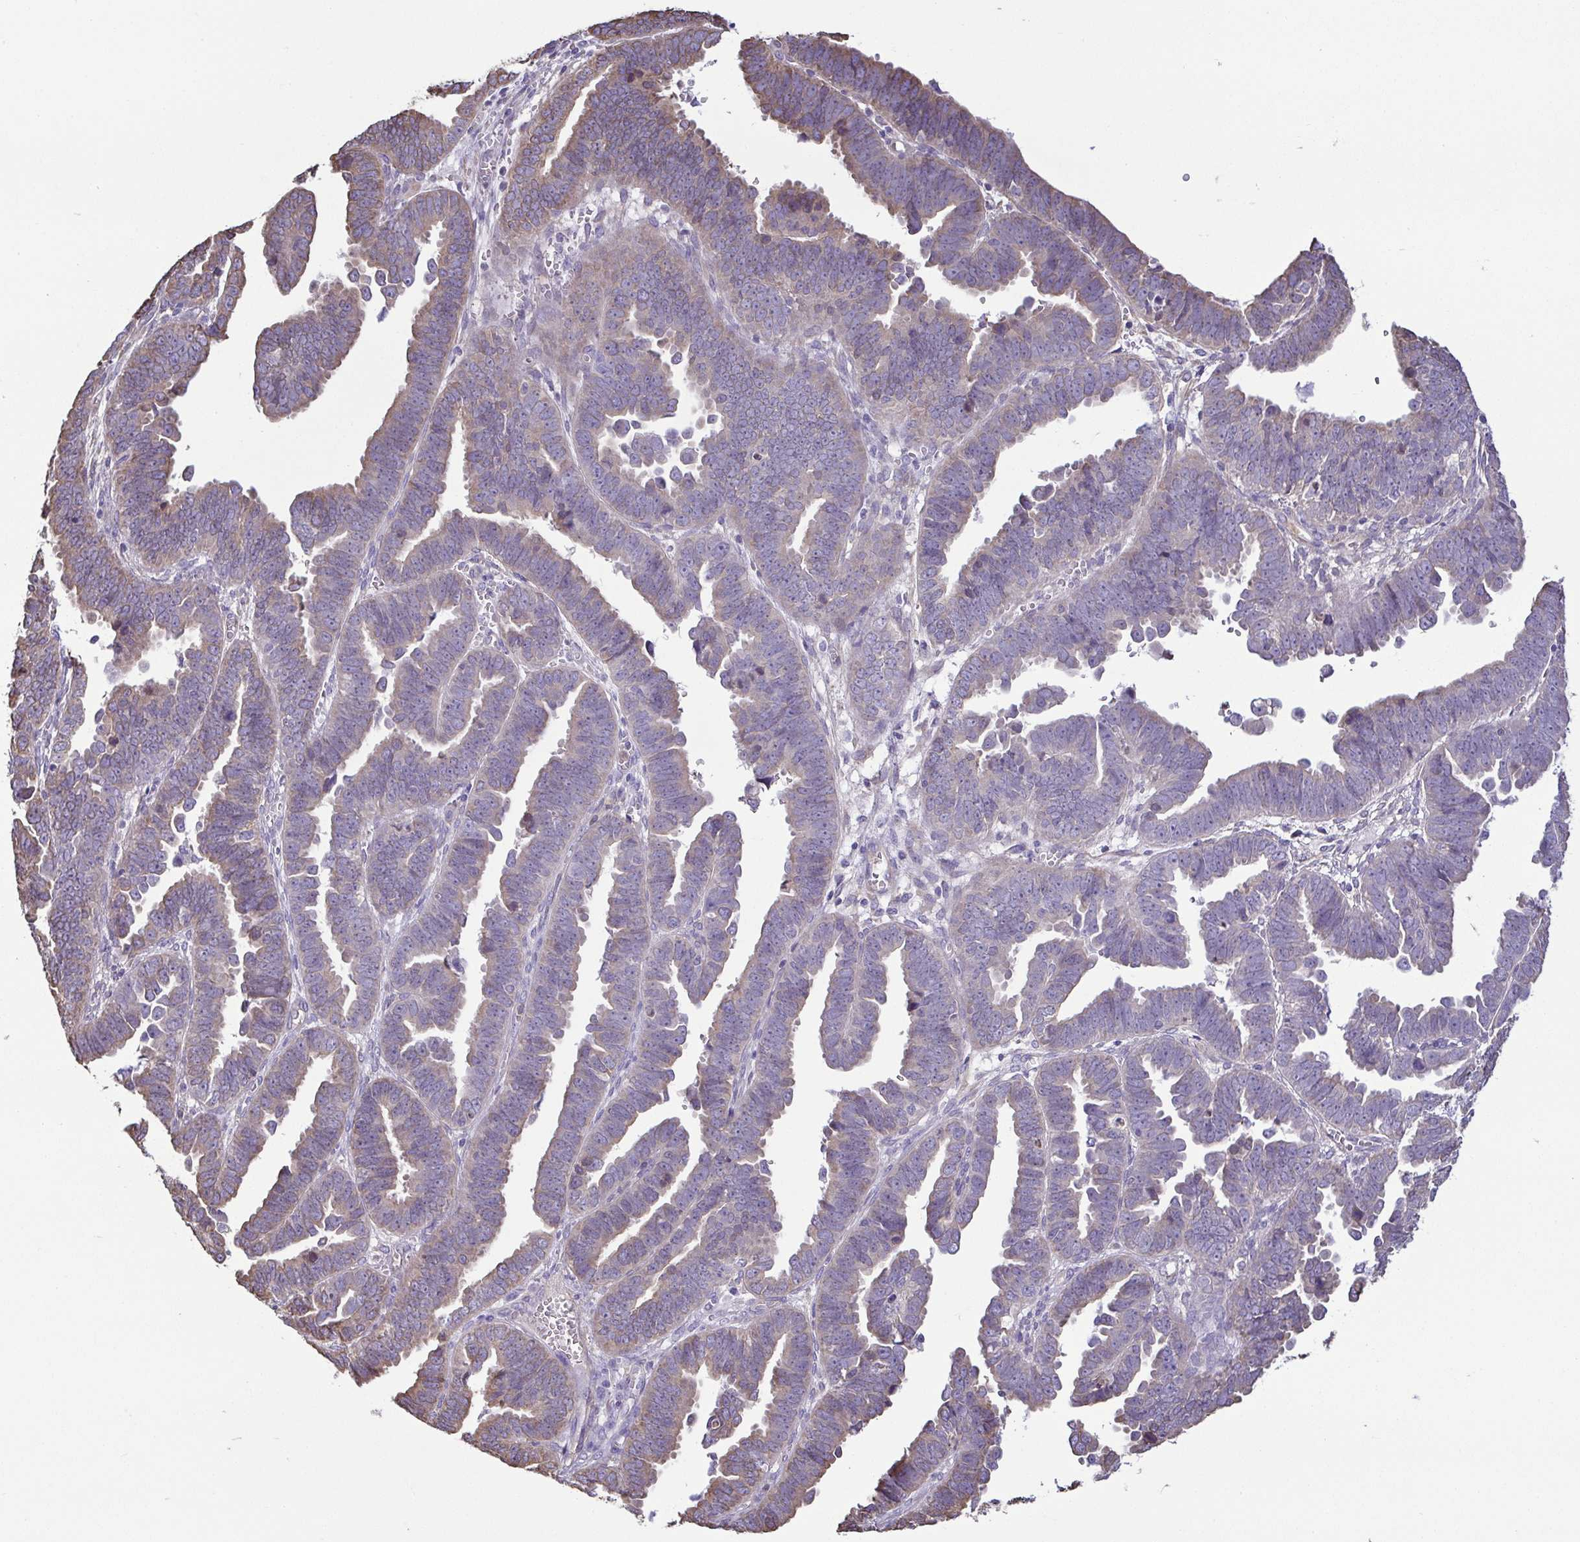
{"staining": {"intensity": "weak", "quantity": "25%-75%", "location": "cytoplasmic/membranous"}, "tissue": "endometrial cancer", "cell_type": "Tumor cells", "image_type": "cancer", "snomed": [{"axis": "morphology", "description": "Adenocarcinoma, NOS"}, {"axis": "topography", "description": "Endometrium"}], "caption": "Immunohistochemistry (IHC) image of neoplastic tissue: endometrial cancer (adenocarcinoma) stained using immunohistochemistry (IHC) reveals low levels of weak protein expression localized specifically in the cytoplasmic/membranous of tumor cells, appearing as a cytoplasmic/membranous brown color.", "gene": "MYL10", "patient": {"sex": "female", "age": 75}}